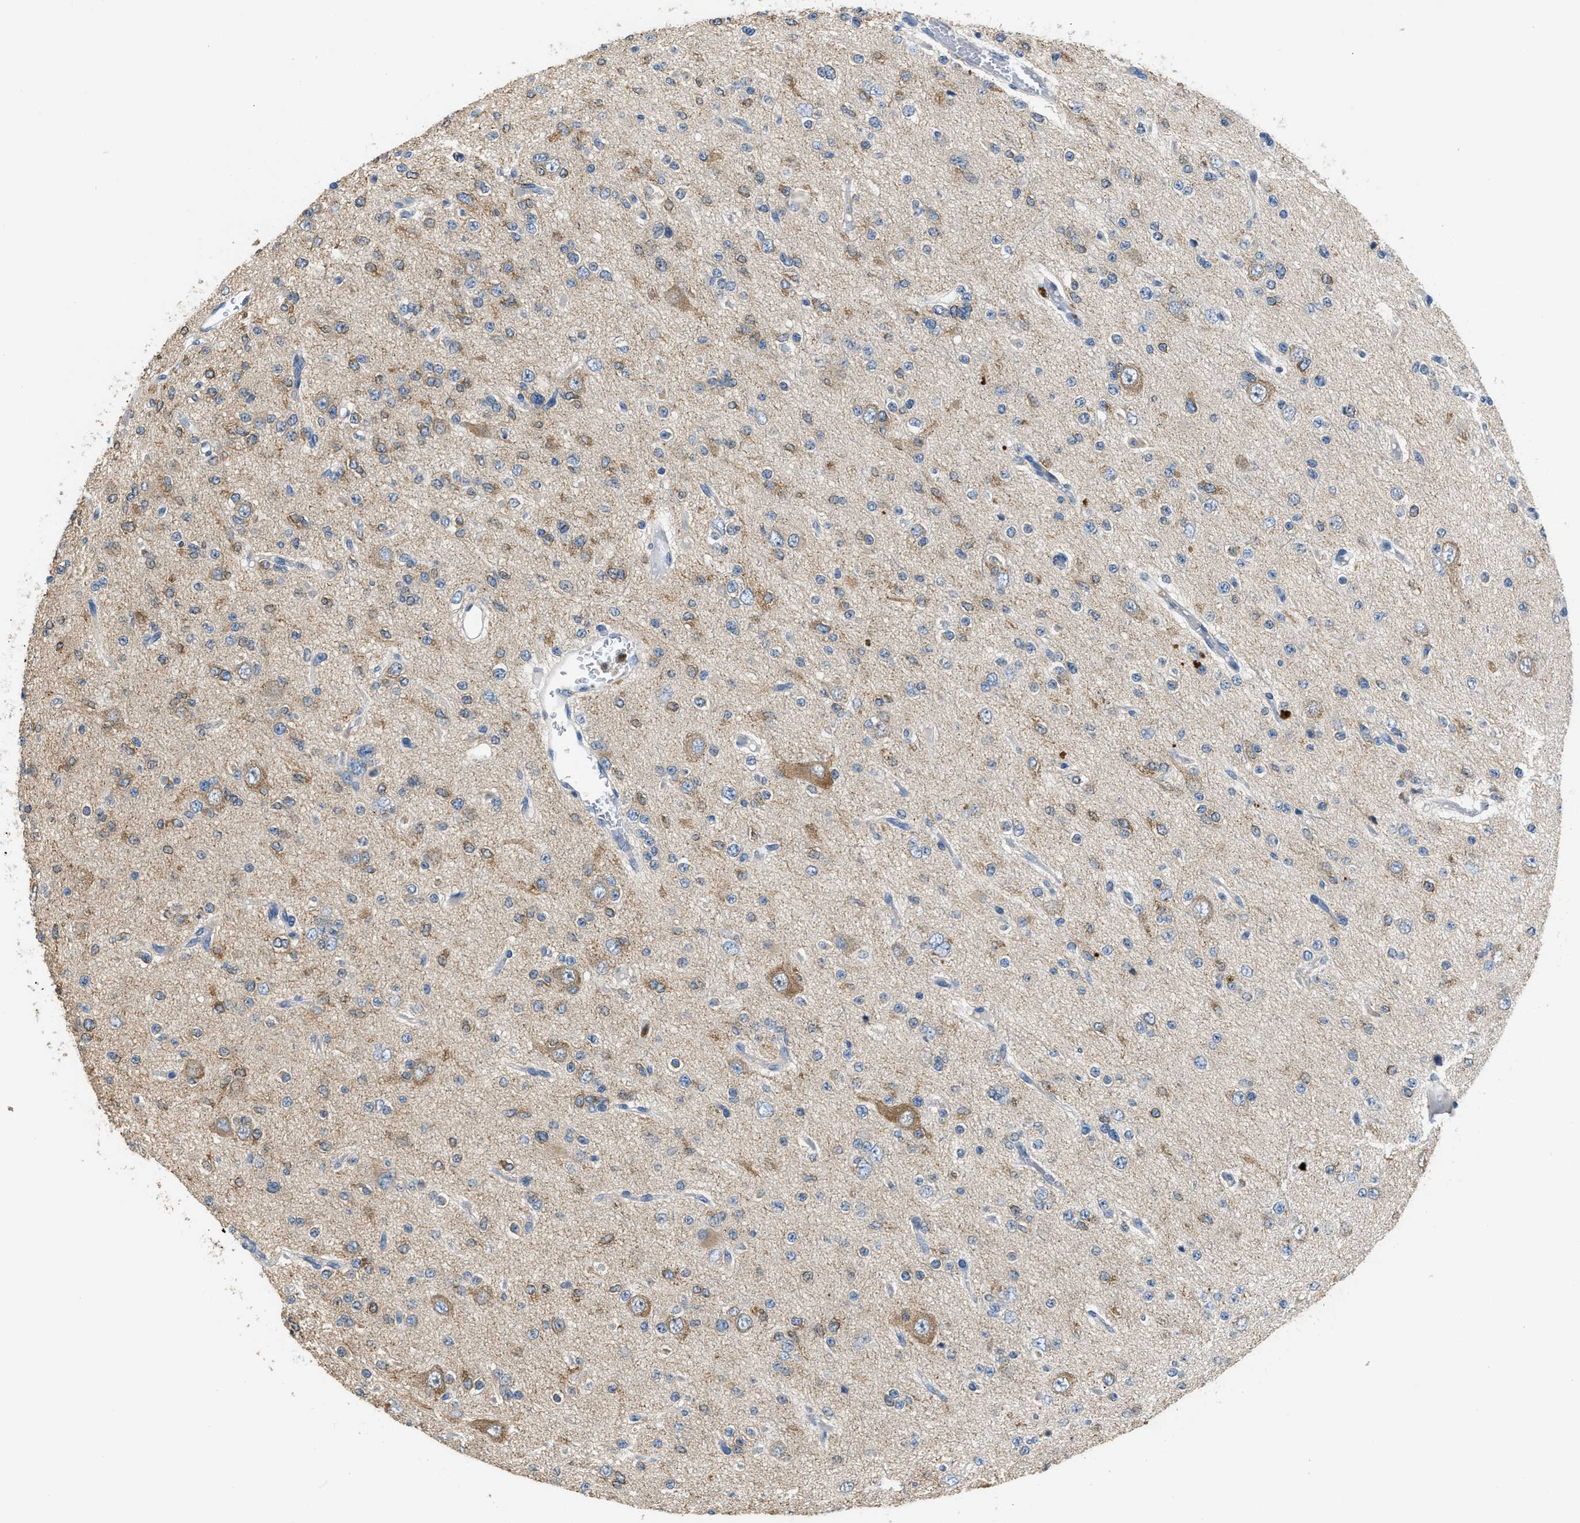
{"staining": {"intensity": "weak", "quantity": ">75%", "location": "cytoplasmic/membranous"}, "tissue": "glioma", "cell_type": "Tumor cells", "image_type": "cancer", "snomed": [{"axis": "morphology", "description": "Glioma, malignant, Low grade"}, {"axis": "topography", "description": "Brain"}], "caption": "Protein staining of glioma tissue shows weak cytoplasmic/membranous positivity in about >75% of tumor cells.", "gene": "TOMM34", "patient": {"sex": "male", "age": 38}}